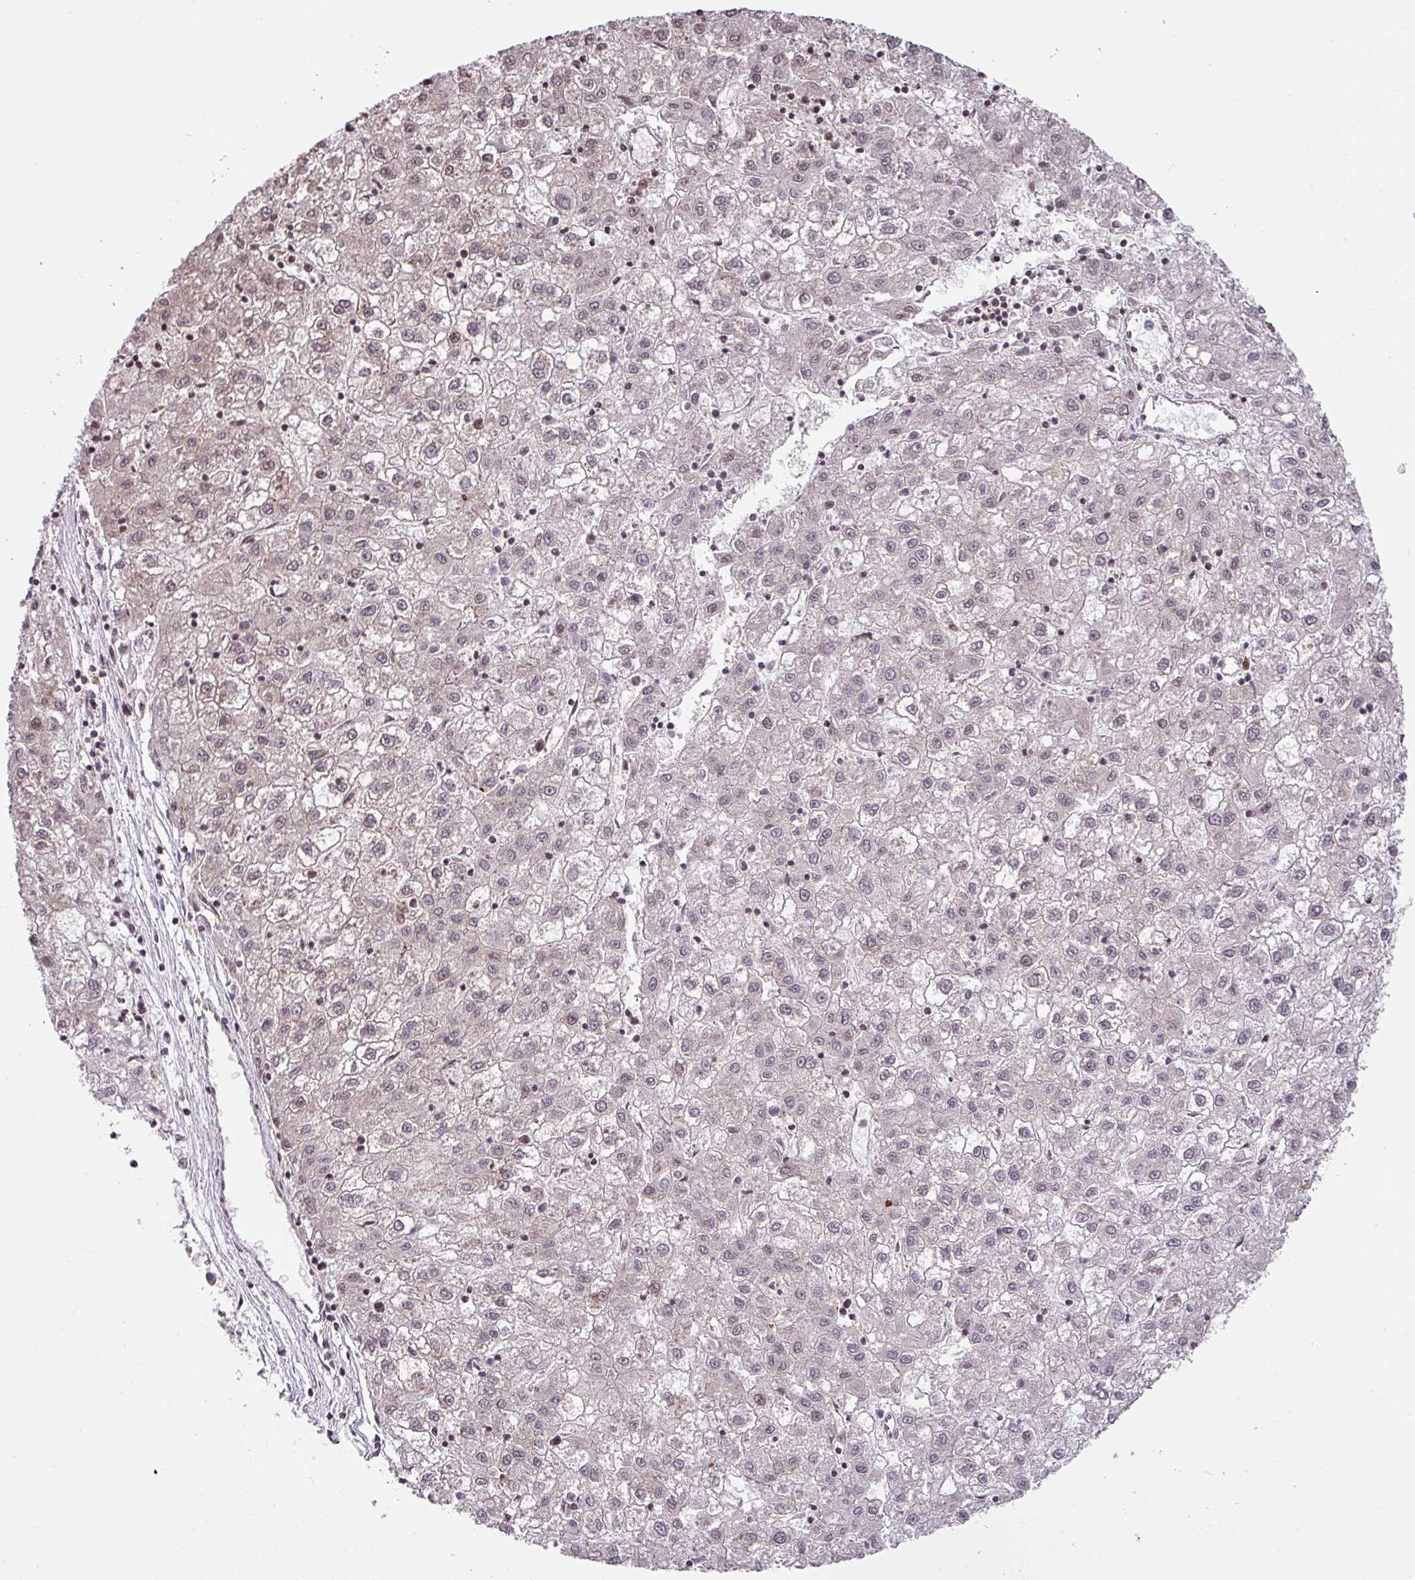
{"staining": {"intensity": "weak", "quantity": "25%-75%", "location": "nuclear"}, "tissue": "liver cancer", "cell_type": "Tumor cells", "image_type": "cancer", "snomed": [{"axis": "morphology", "description": "Carcinoma, Hepatocellular, NOS"}, {"axis": "topography", "description": "Liver"}], "caption": "Immunohistochemistry of human liver hepatocellular carcinoma demonstrates low levels of weak nuclear staining in about 25%-75% of tumor cells.", "gene": "PLK1", "patient": {"sex": "male", "age": 72}}